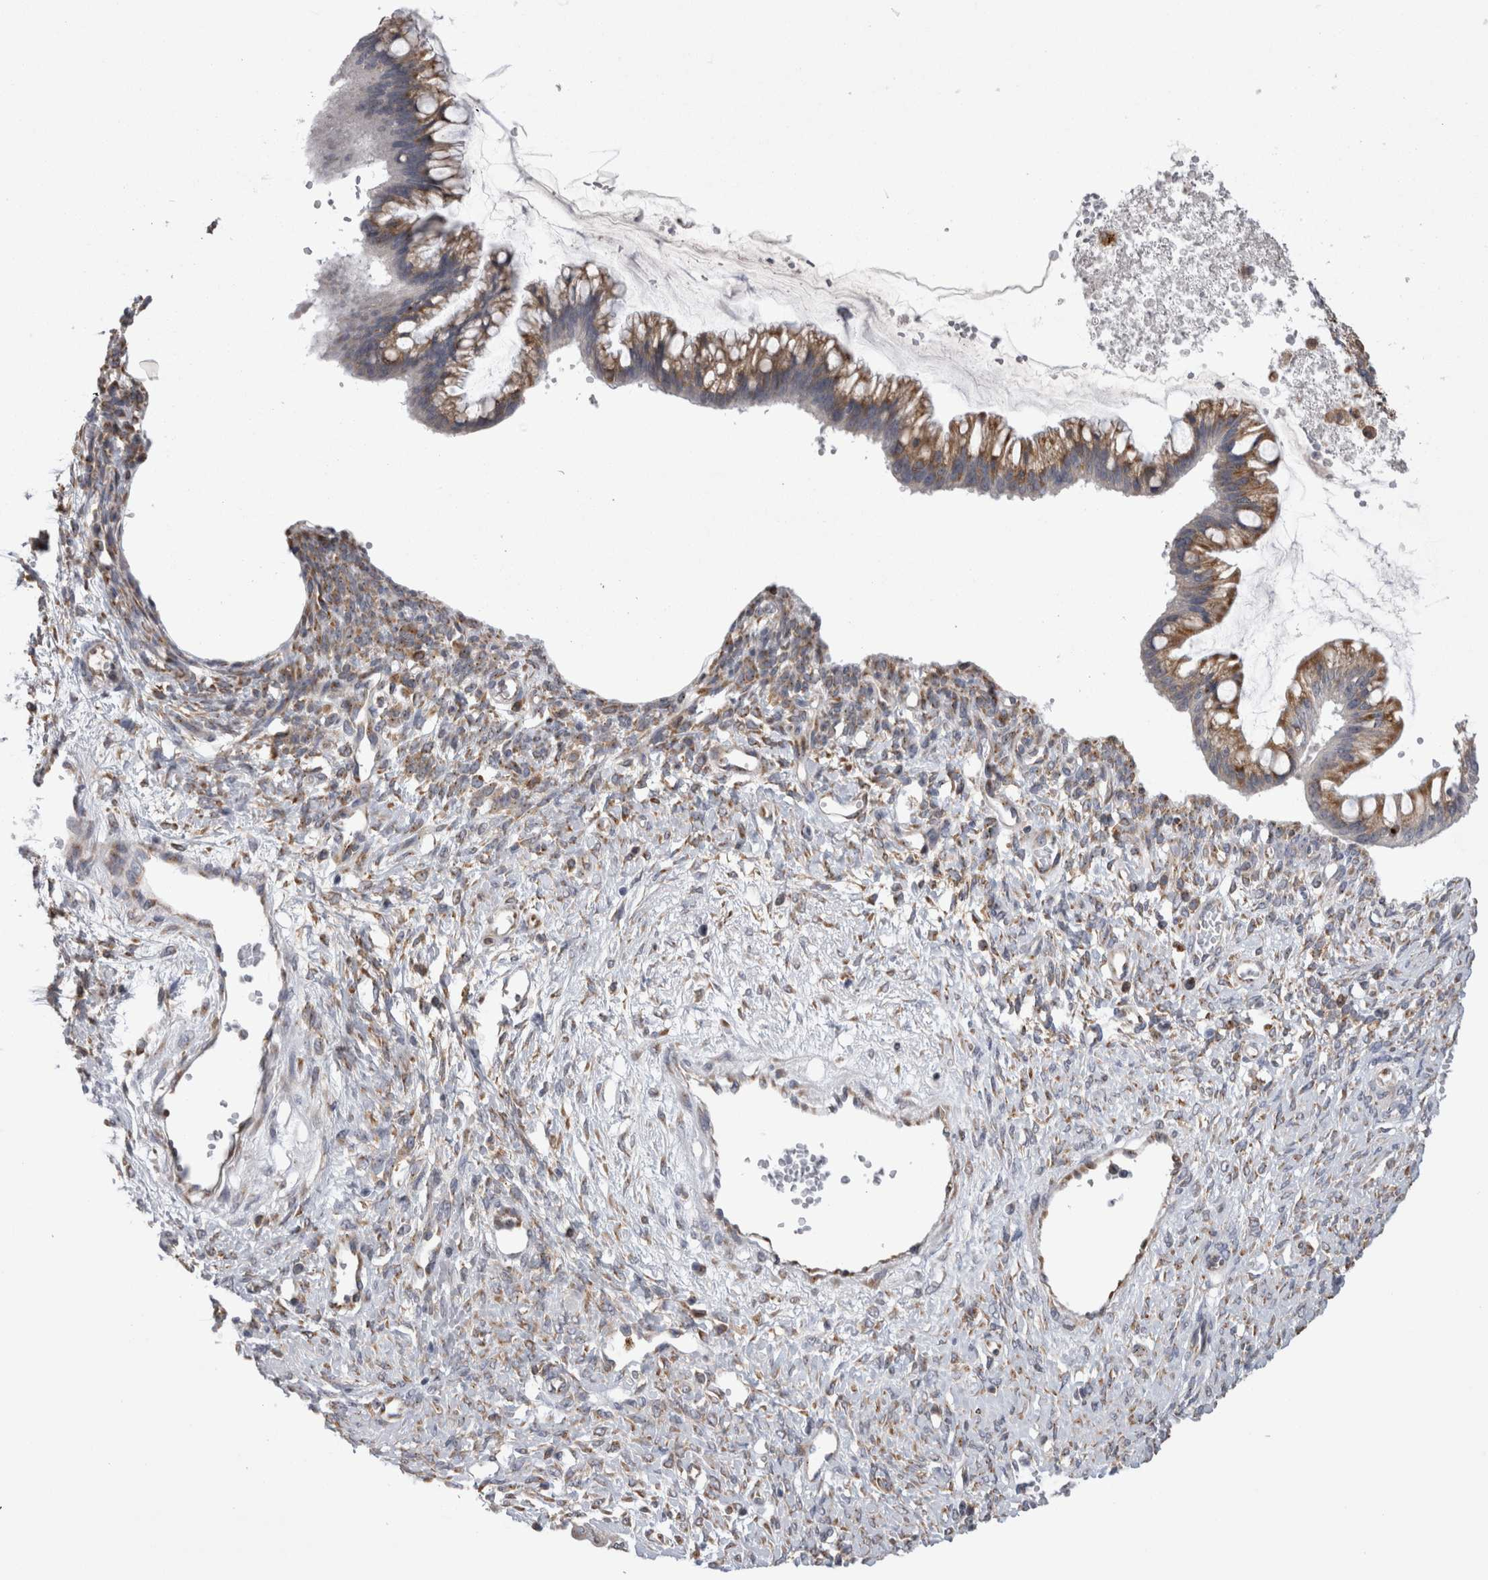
{"staining": {"intensity": "moderate", "quantity": ">75%", "location": "cytoplasmic/membranous"}, "tissue": "ovarian cancer", "cell_type": "Tumor cells", "image_type": "cancer", "snomed": [{"axis": "morphology", "description": "Cystadenocarcinoma, mucinous, NOS"}, {"axis": "topography", "description": "Ovary"}], "caption": "Immunohistochemistry (IHC) histopathology image of ovarian cancer (mucinous cystadenocarcinoma) stained for a protein (brown), which exhibits medium levels of moderate cytoplasmic/membranous expression in approximately >75% of tumor cells.", "gene": "ZNF341", "patient": {"sex": "female", "age": 73}}